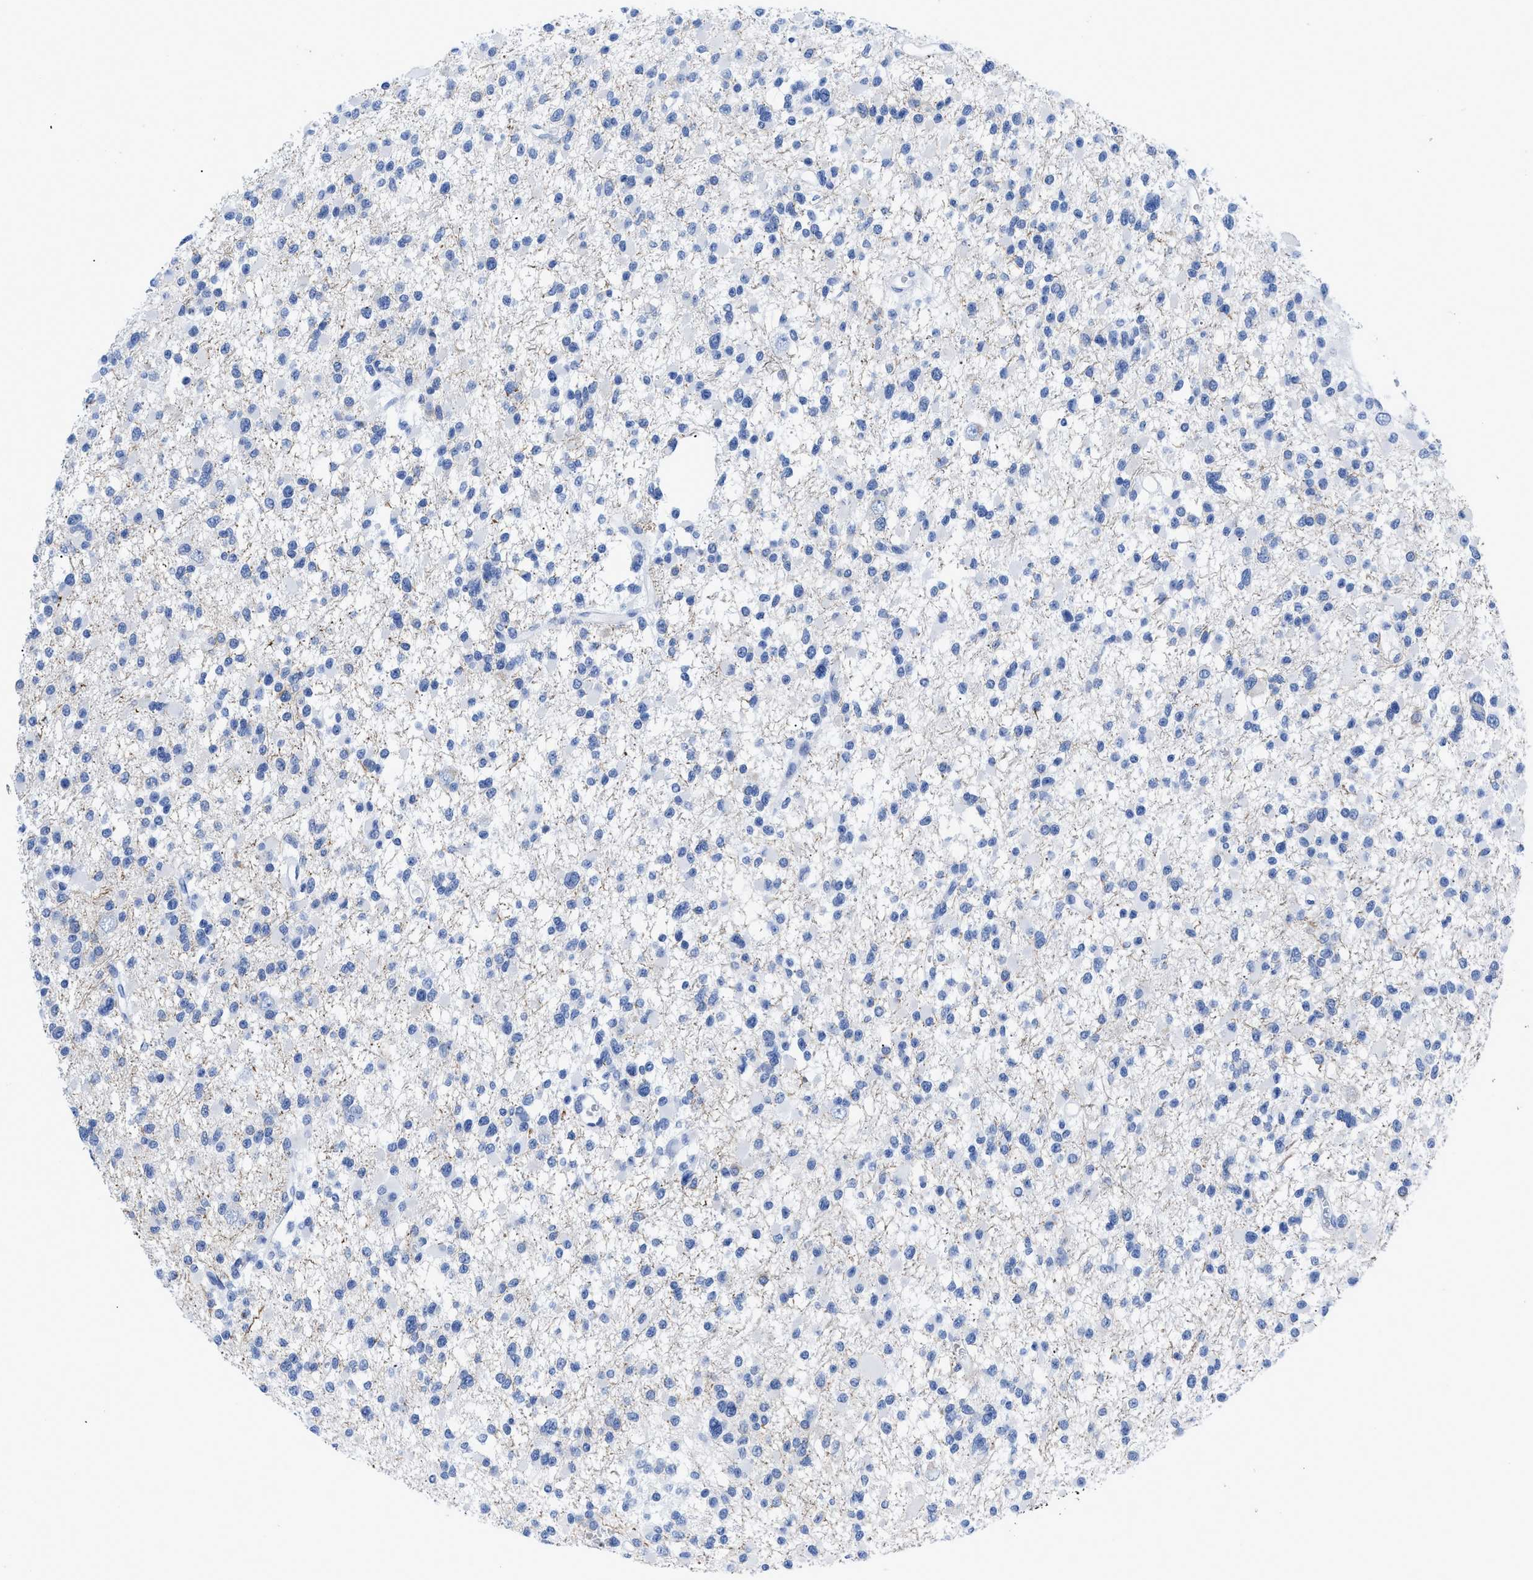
{"staining": {"intensity": "negative", "quantity": "none", "location": "none"}, "tissue": "glioma", "cell_type": "Tumor cells", "image_type": "cancer", "snomed": [{"axis": "morphology", "description": "Glioma, malignant, Low grade"}, {"axis": "topography", "description": "Brain"}], "caption": "Immunohistochemical staining of malignant low-grade glioma shows no significant expression in tumor cells.", "gene": "DUSP26", "patient": {"sex": "female", "age": 22}}